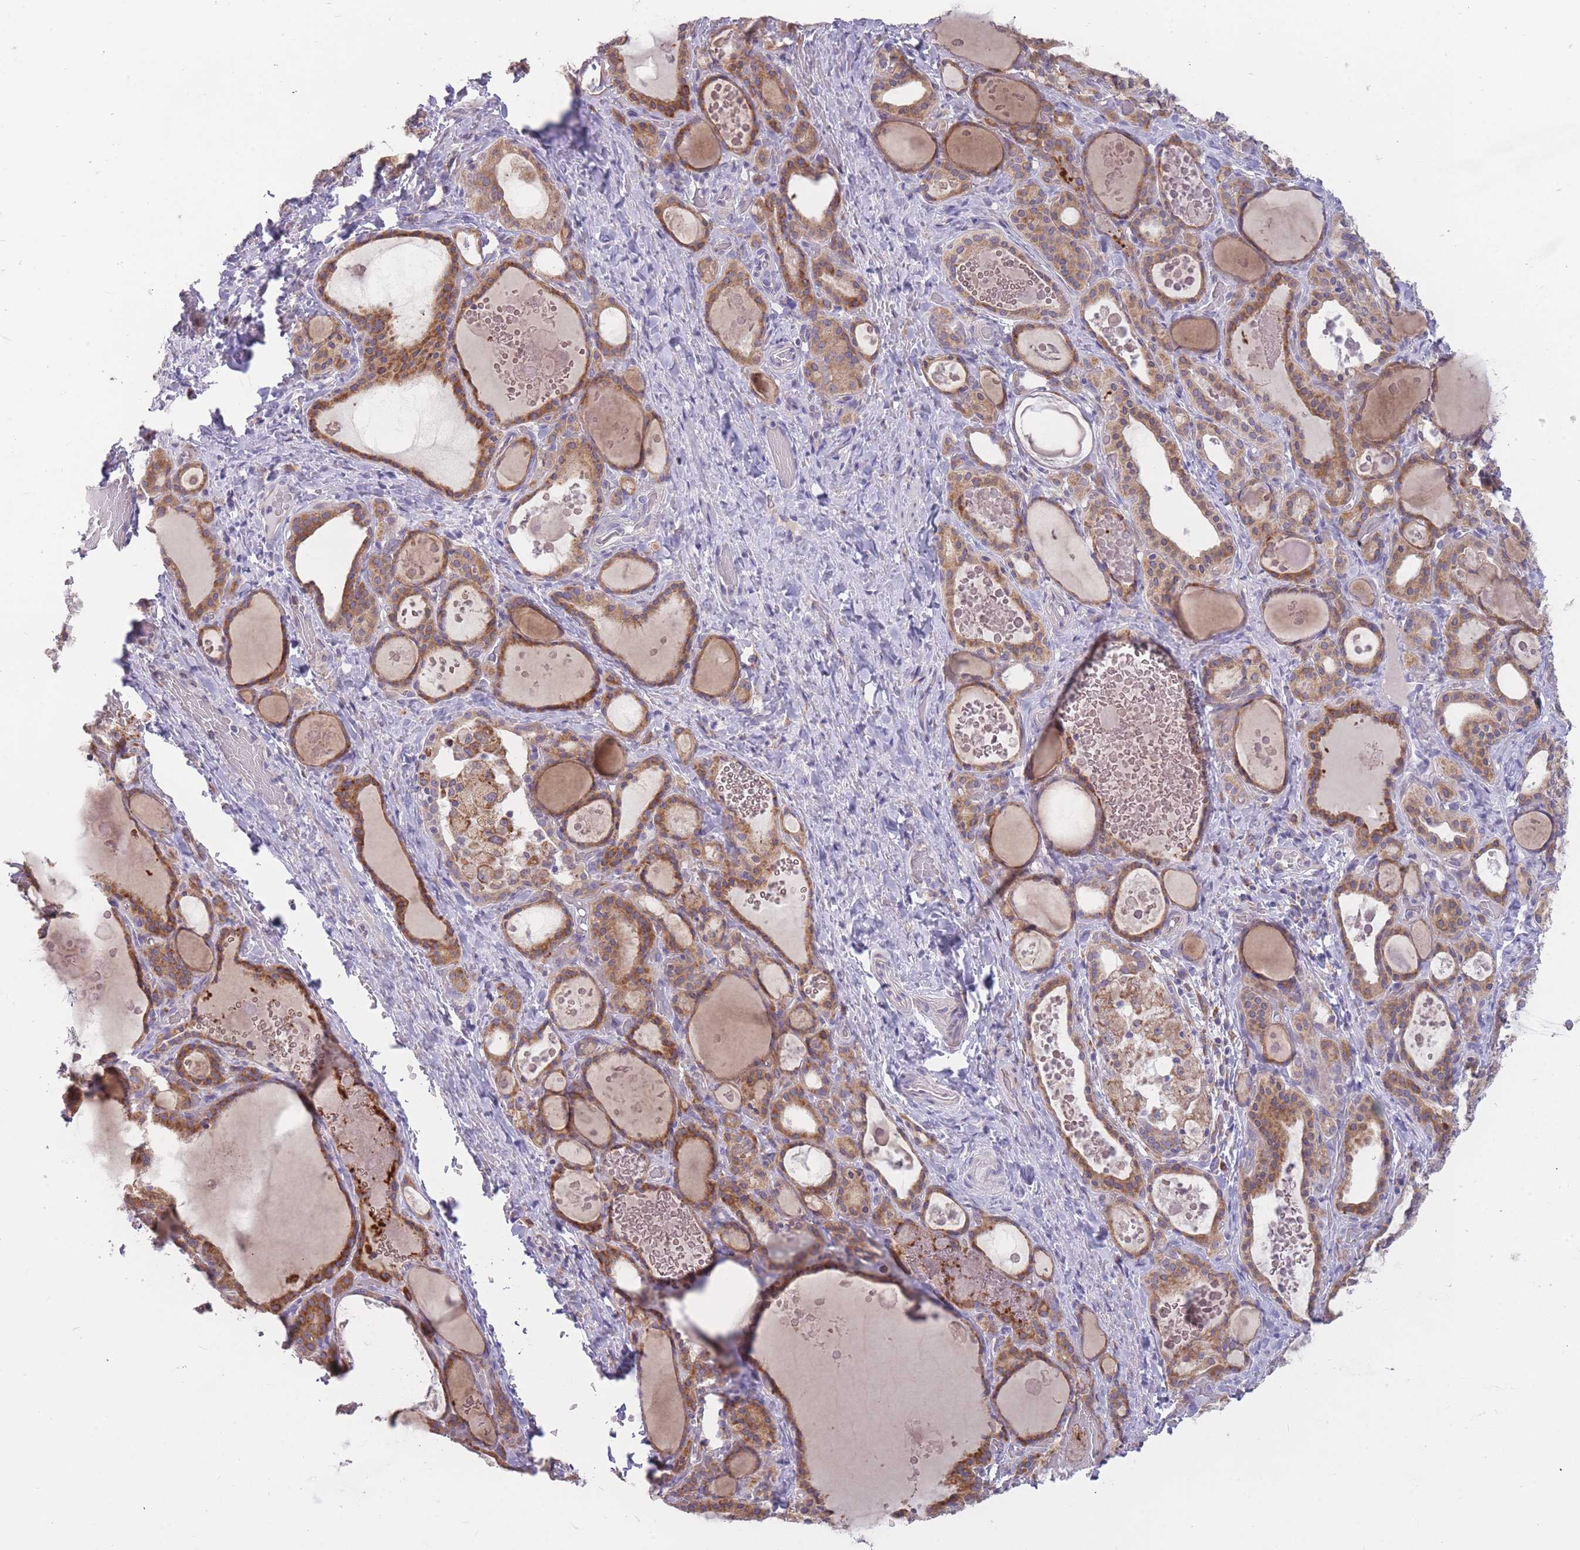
{"staining": {"intensity": "moderate", "quantity": ">75%", "location": "cytoplasmic/membranous"}, "tissue": "thyroid gland", "cell_type": "Glandular cells", "image_type": "normal", "snomed": [{"axis": "morphology", "description": "Normal tissue, NOS"}, {"axis": "topography", "description": "Thyroid gland"}], "caption": "Protein positivity by immunohistochemistry (IHC) exhibits moderate cytoplasmic/membranous expression in about >75% of glandular cells in unremarkable thyroid gland. (DAB IHC, brown staining for protein, blue staining for nuclei).", "gene": "TRAPPC5", "patient": {"sex": "female", "age": 46}}